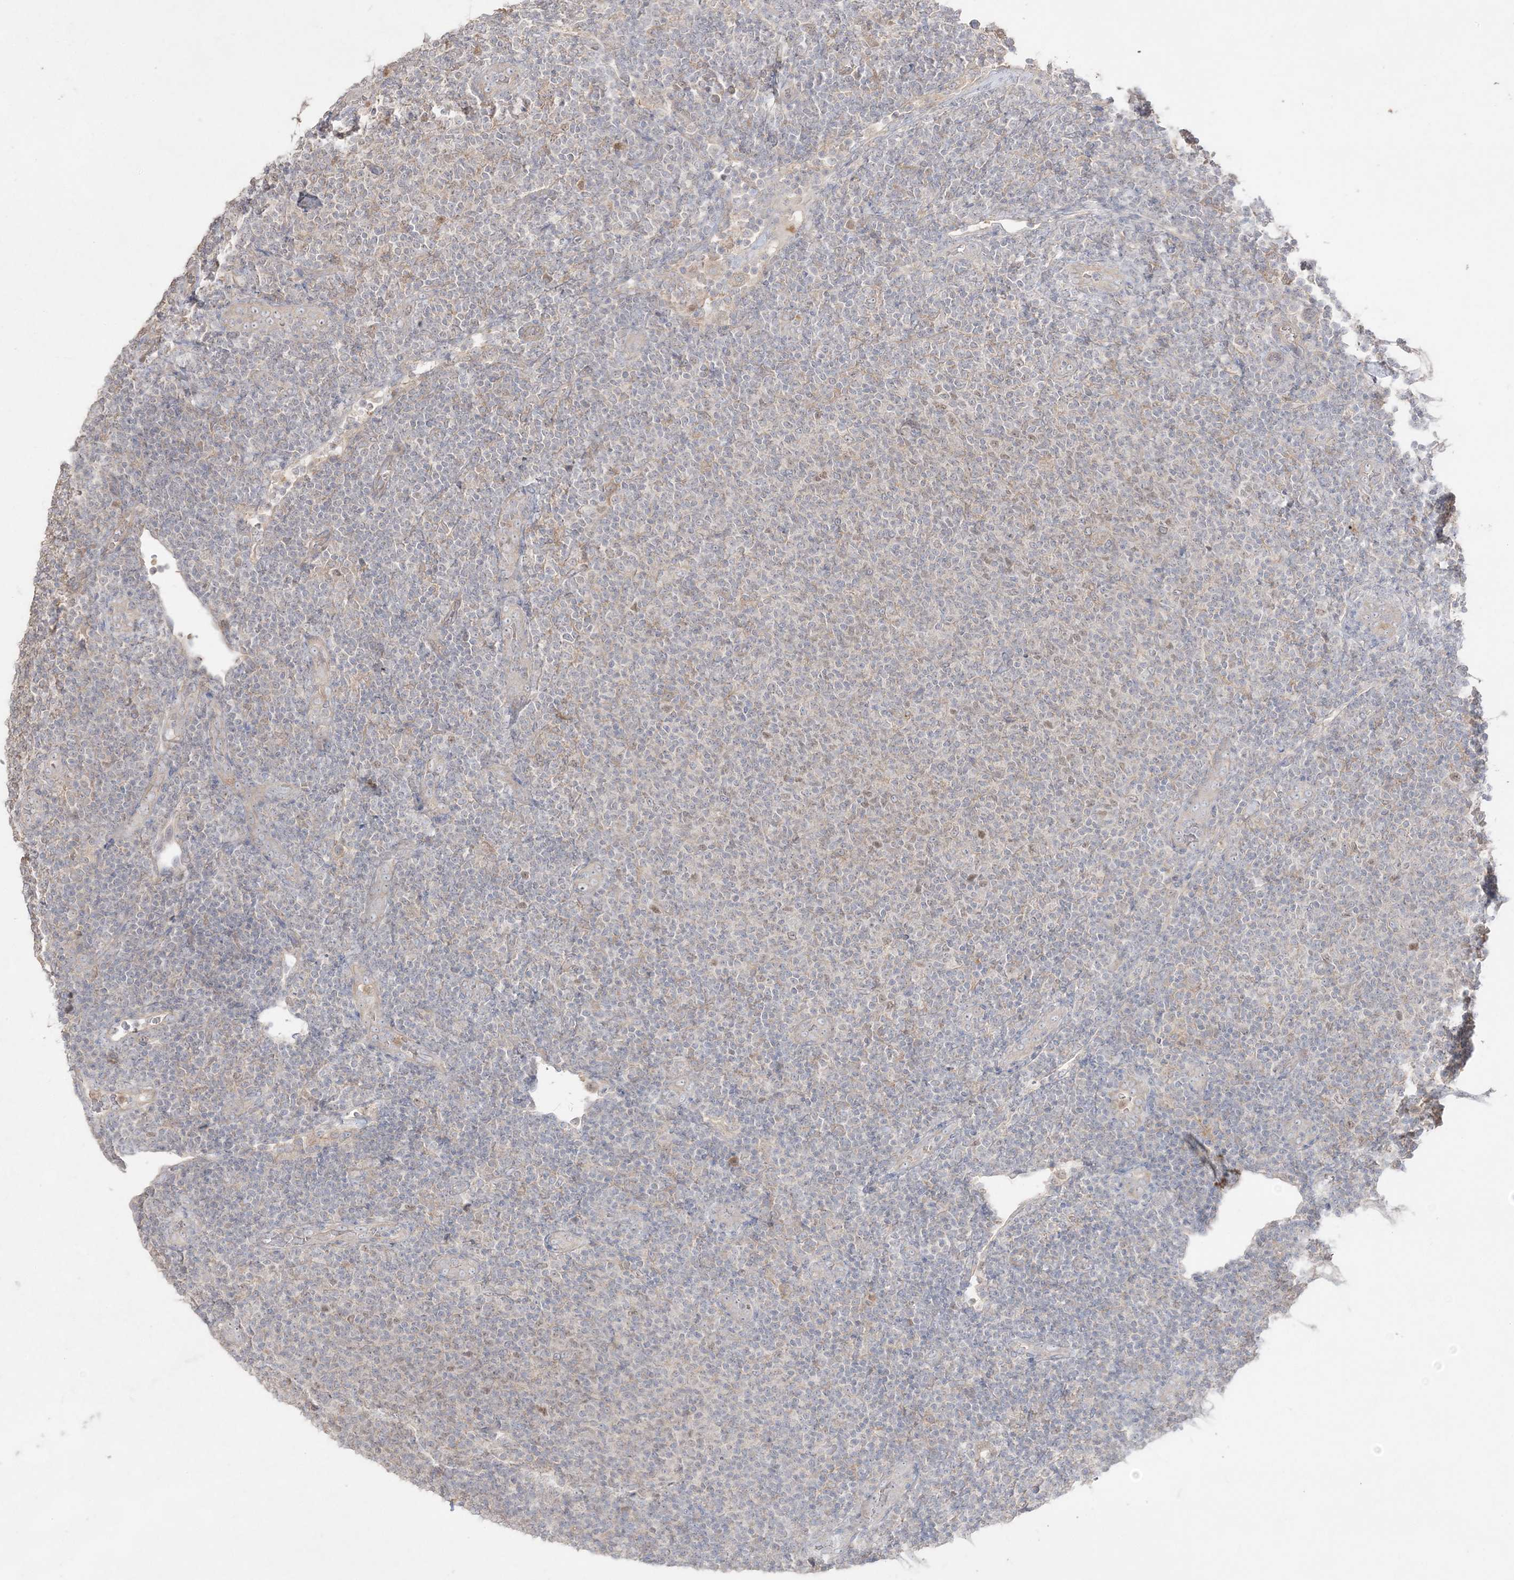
{"staining": {"intensity": "weak", "quantity": "<25%", "location": "nuclear"}, "tissue": "lymphoma", "cell_type": "Tumor cells", "image_type": "cancer", "snomed": [{"axis": "morphology", "description": "Malignant lymphoma, non-Hodgkin's type, Low grade"}, {"axis": "topography", "description": "Lymph node"}], "caption": "Tumor cells show no significant protein positivity in lymphoma. Brightfield microscopy of IHC stained with DAB (brown) and hematoxylin (blue), captured at high magnification.", "gene": "SH3BP4", "patient": {"sex": "male", "age": 66}}